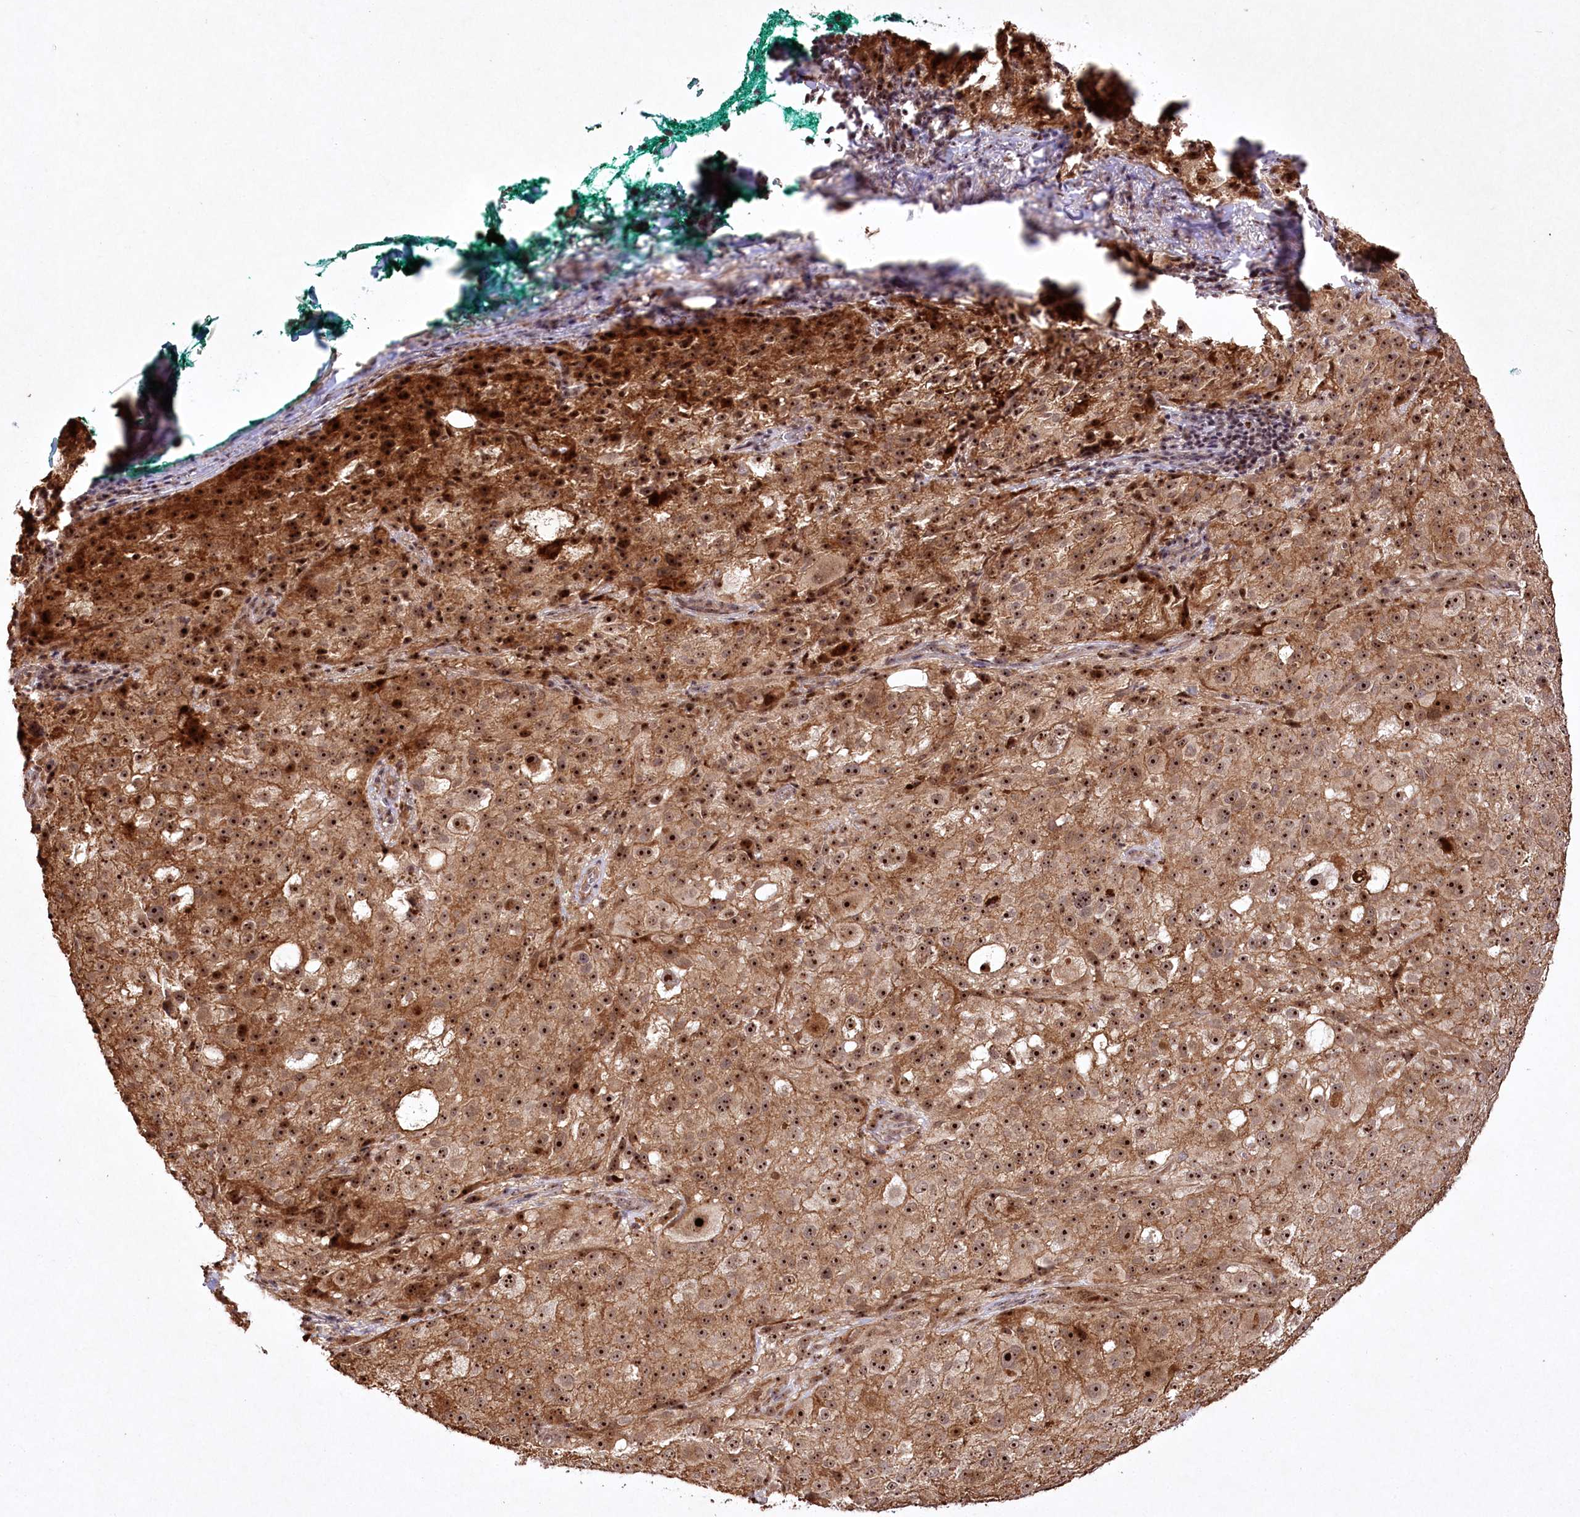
{"staining": {"intensity": "moderate", "quantity": ">75%", "location": "cytoplasmic/membranous,nuclear"}, "tissue": "melanoma", "cell_type": "Tumor cells", "image_type": "cancer", "snomed": [{"axis": "morphology", "description": "Necrosis, NOS"}, {"axis": "morphology", "description": "Malignant melanoma, NOS"}, {"axis": "topography", "description": "Skin"}], "caption": "Protein expression analysis of human melanoma reveals moderate cytoplasmic/membranous and nuclear expression in approximately >75% of tumor cells. The staining was performed using DAB, with brown indicating positive protein expression. Nuclei are stained blue with hematoxylin.", "gene": "CCDC59", "patient": {"sex": "female", "age": 87}}